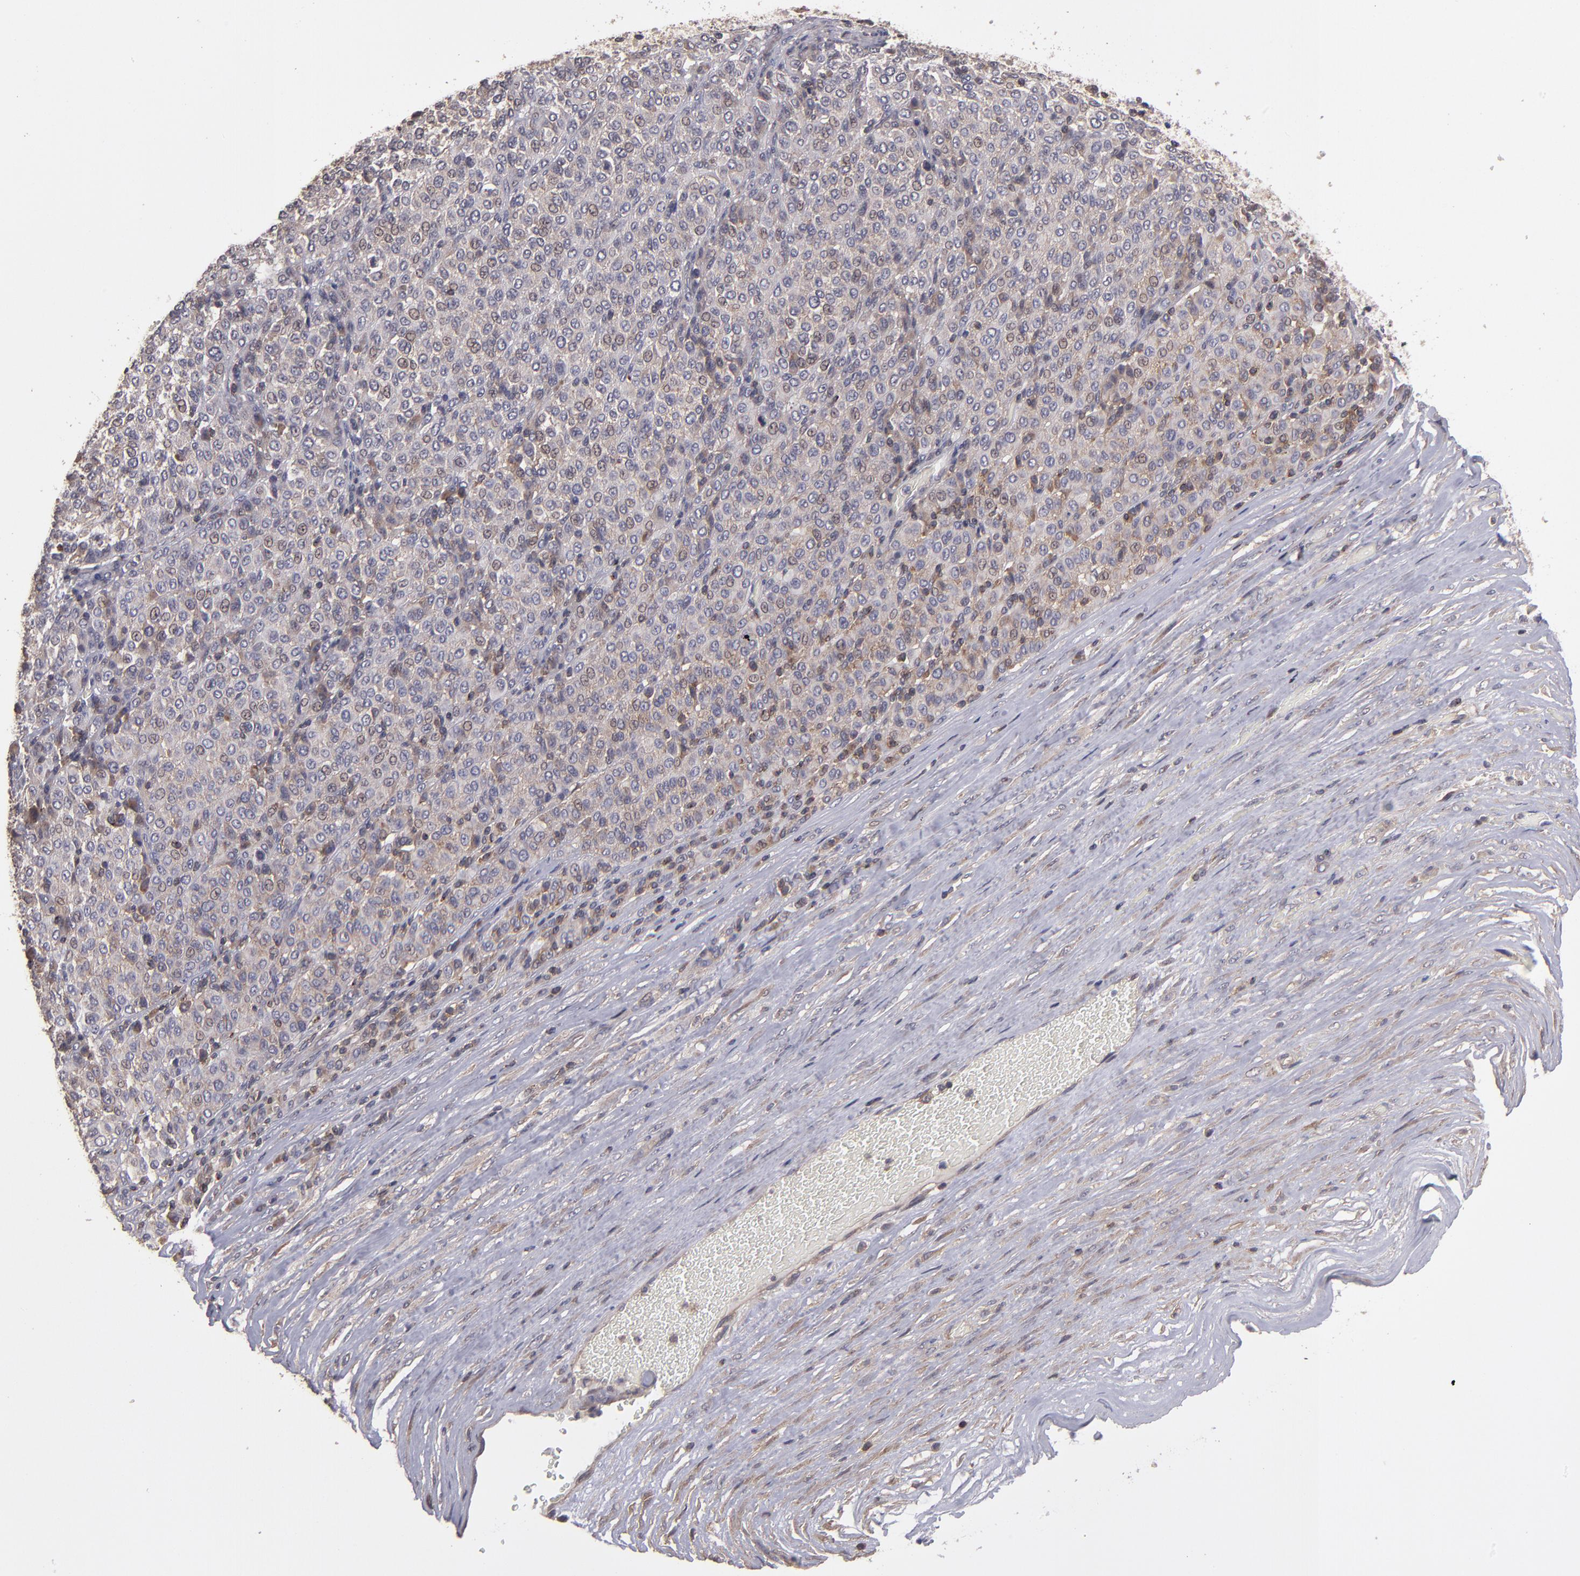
{"staining": {"intensity": "weak", "quantity": "25%-75%", "location": "cytoplasmic/membranous"}, "tissue": "melanoma", "cell_type": "Tumor cells", "image_type": "cancer", "snomed": [{"axis": "morphology", "description": "Malignant melanoma, Metastatic site"}, {"axis": "topography", "description": "Pancreas"}], "caption": "Brown immunohistochemical staining in human malignant melanoma (metastatic site) exhibits weak cytoplasmic/membranous expression in approximately 25%-75% of tumor cells. Ihc stains the protein in brown and the nuclei are stained blue.", "gene": "NF2", "patient": {"sex": "female", "age": 30}}